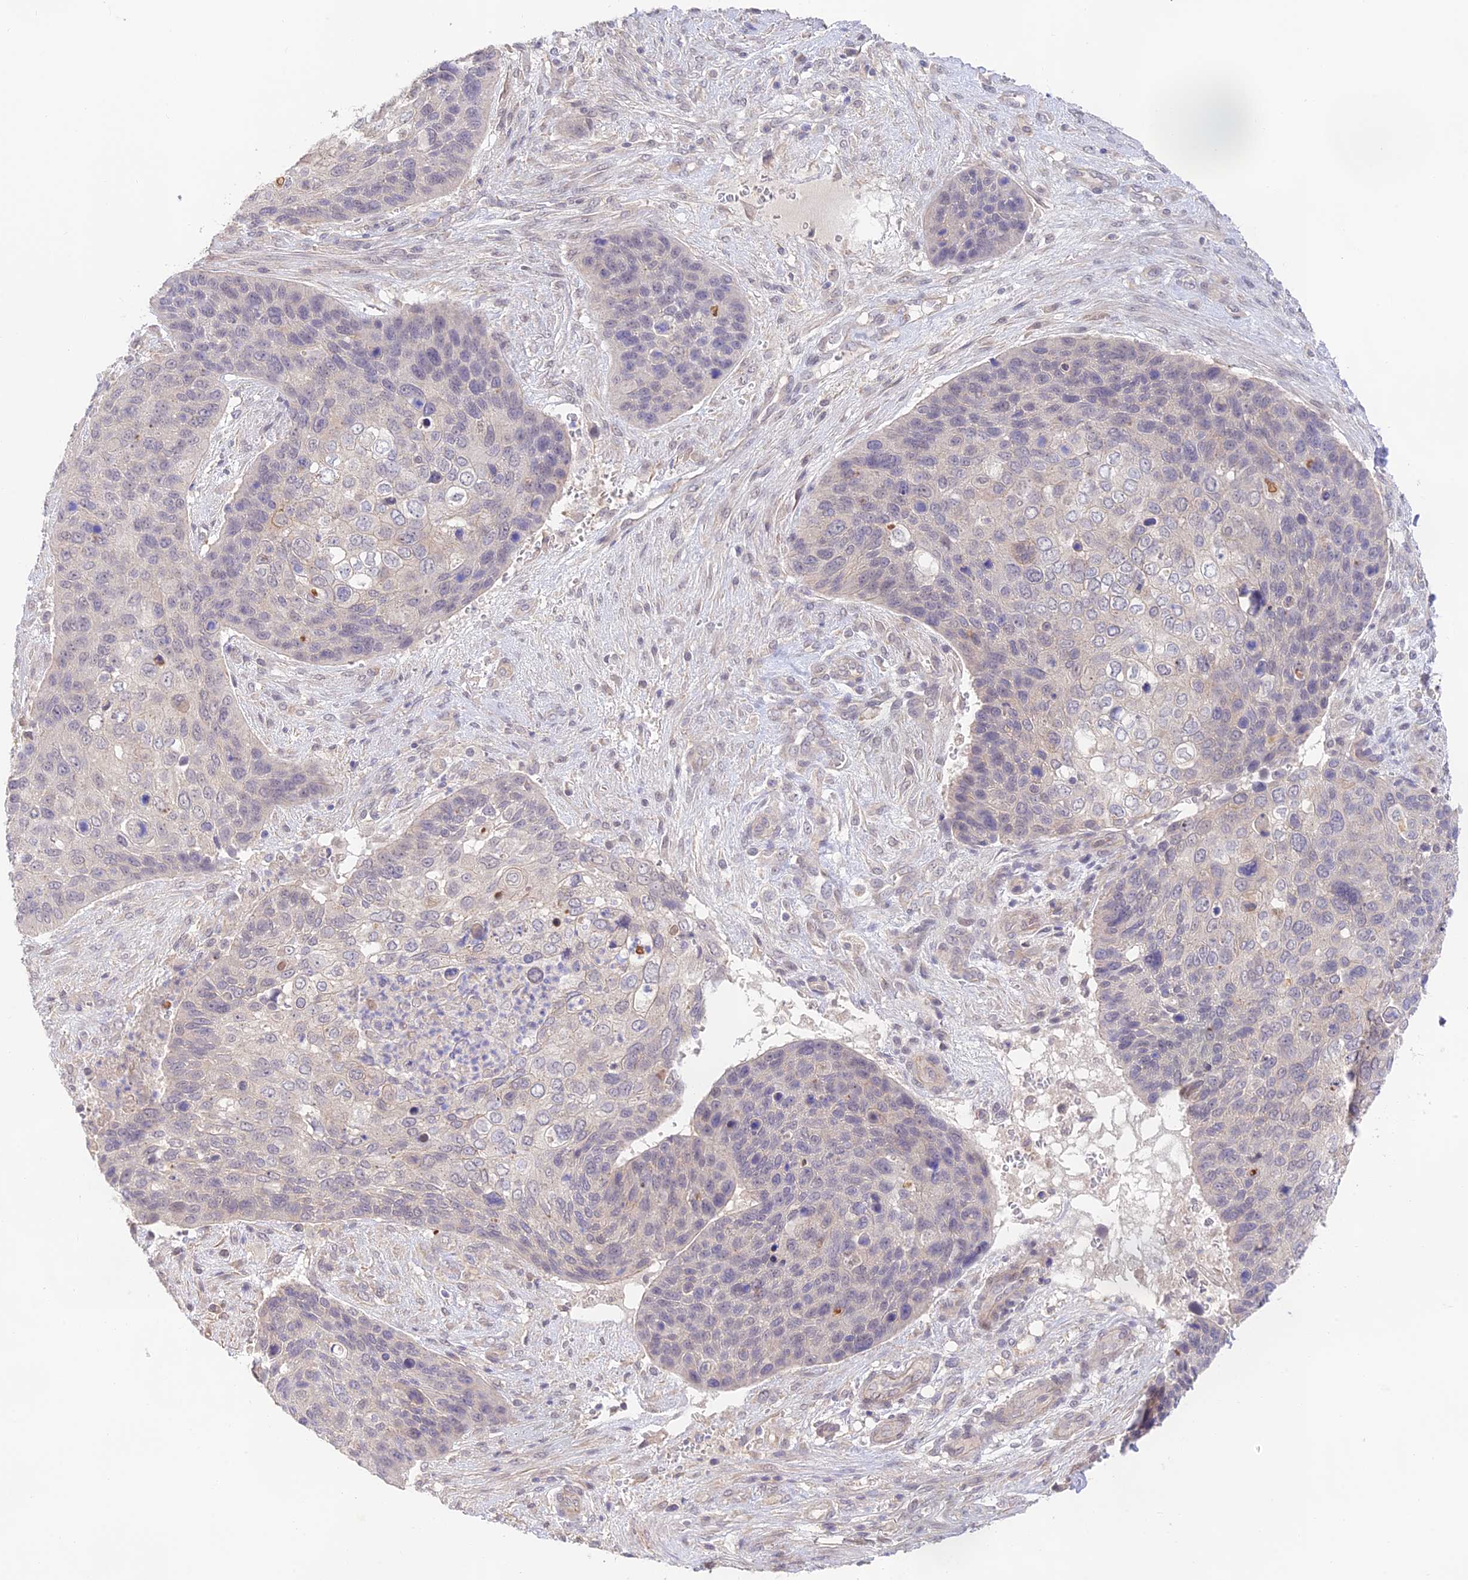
{"staining": {"intensity": "negative", "quantity": "none", "location": "none"}, "tissue": "skin cancer", "cell_type": "Tumor cells", "image_type": "cancer", "snomed": [{"axis": "morphology", "description": "Basal cell carcinoma"}, {"axis": "topography", "description": "Skin"}], "caption": "Skin cancer (basal cell carcinoma) was stained to show a protein in brown. There is no significant staining in tumor cells.", "gene": "CAMSAP3", "patient": {"sex": "female", "age": 74}}